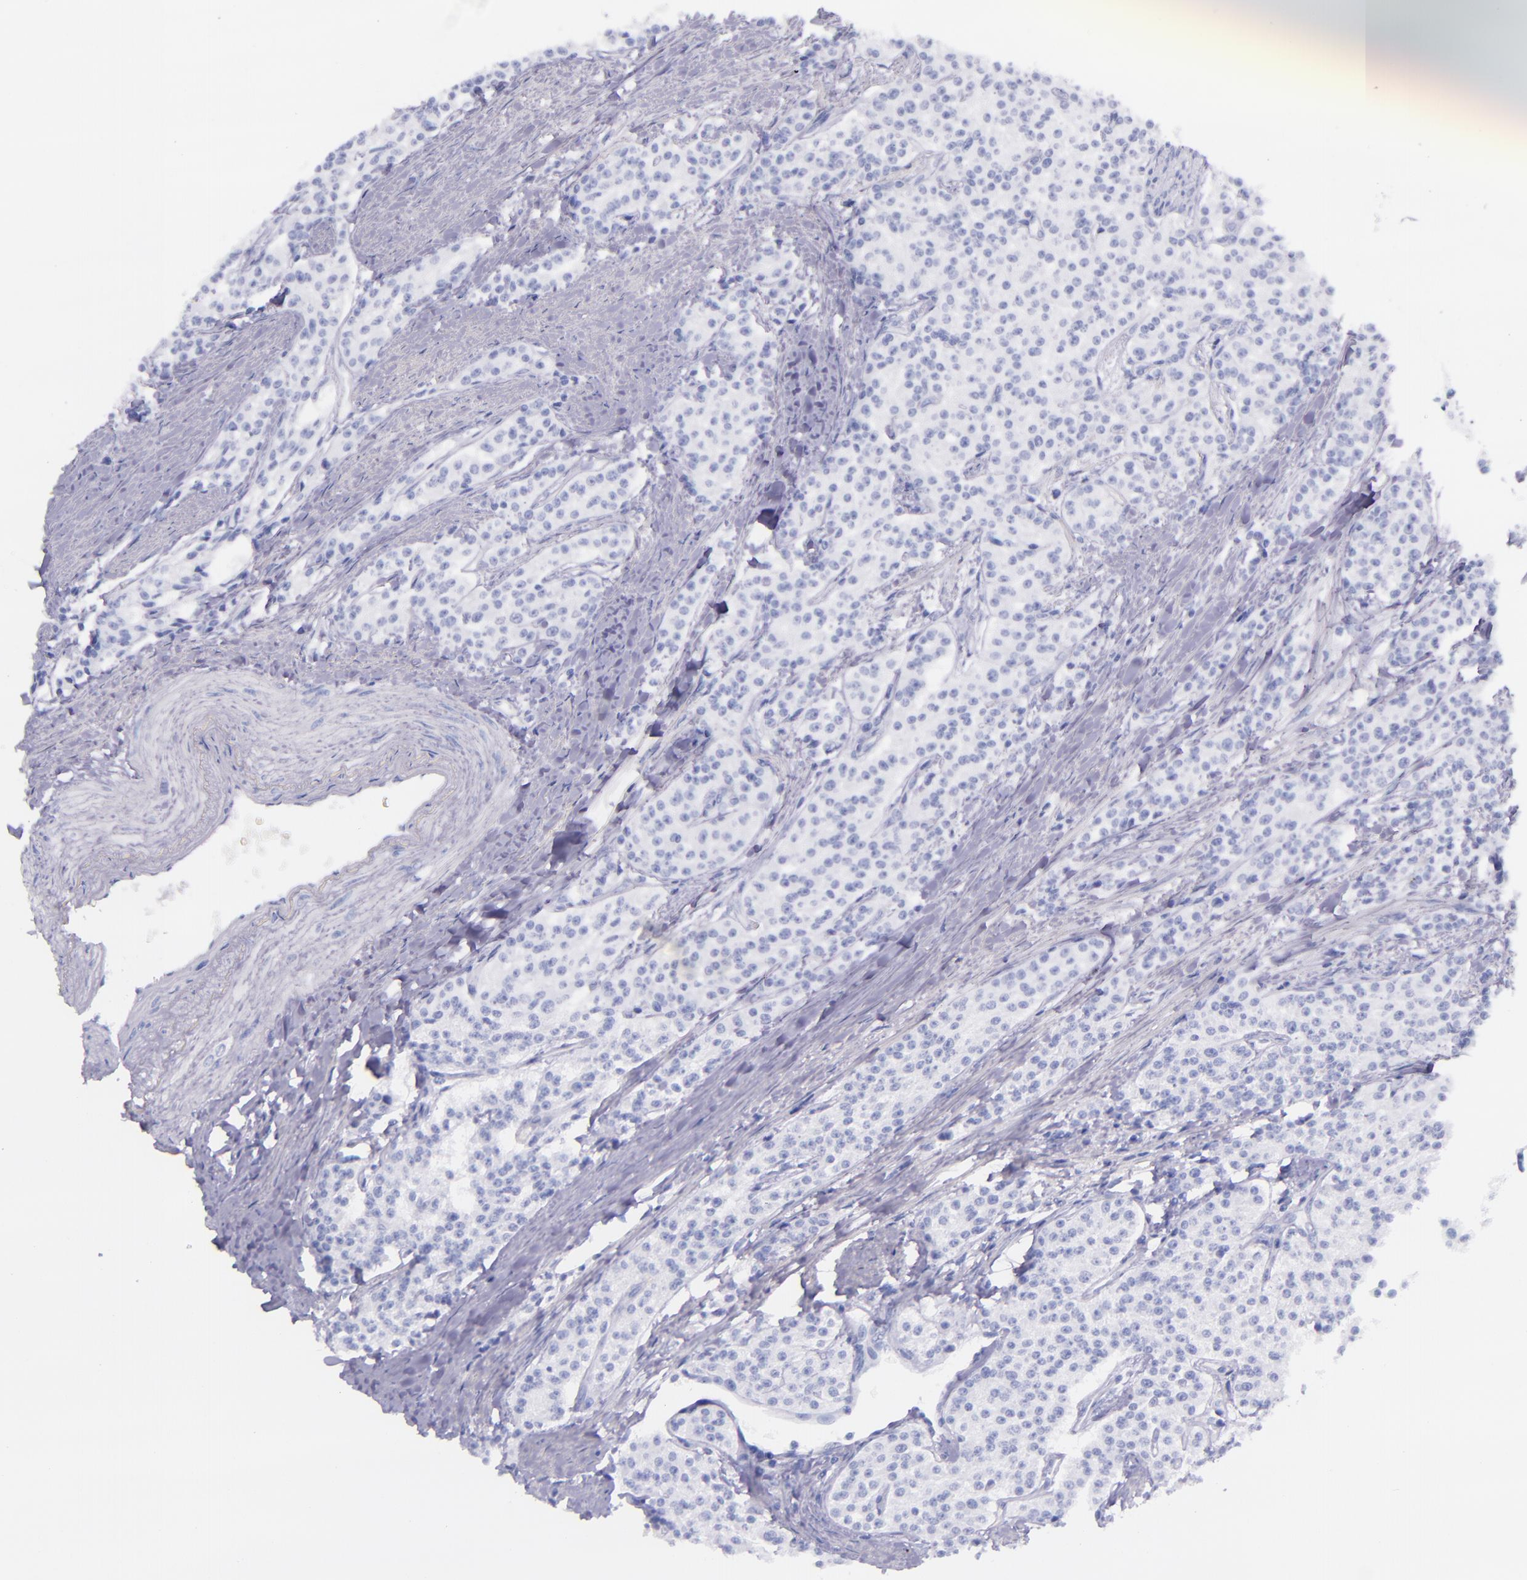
{"staining": {"intensity": "negative", "quantity": "none", "location": "none"}, "tissue": "carcinoid", "cell_type": "Tumor cells", "image_type": "cancer", "snomed": [{"axis": "morphology", "description": "Carcinoid, malignant, NOS"}, {"axis": "topography", "description": "Stomach"}], "caption": "The IHC histopathology image has no significant positivity in tumor cells of carcinoid tissue. The staining is performed using DAB (3,3'-diaminobenzidine) brown chromogen with nuclei counter-stained in using hematoxylin.", "gene": "LAG3", "patient": {"sex": "female", "age": 76}}